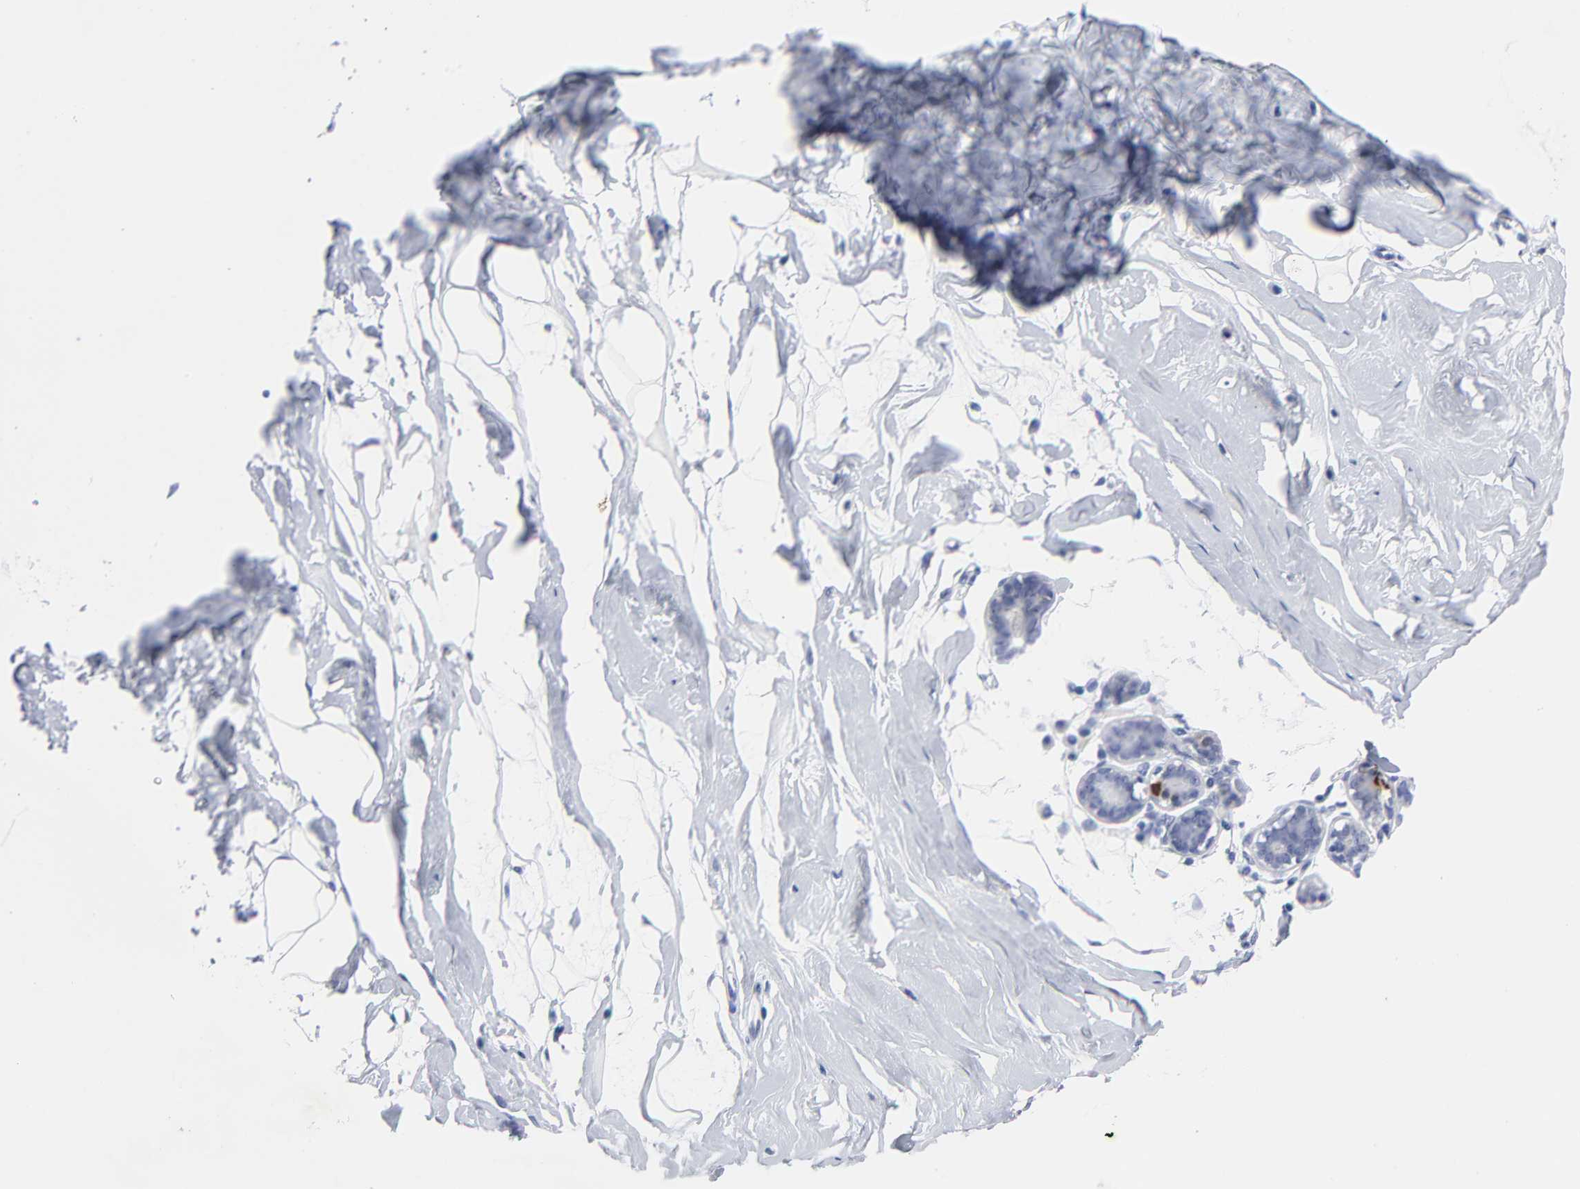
{"staining": {"intensity": "negative", "quantity": "none", "location": "none"}, "tissue": "breast", "cell_type": "Adipocytes", "image_type": "normal", "snomed": [{"axis": "morphology", "description": "Normal tissue, NOS"}, {"axis": "morphology", "description": "Fibrosis, NOS"}, {"axis": "topography", "description": "Breast"}], "caption": "This photomicrograph is of unremarkable breast stained with immunohistochemistry to label a protein in brown with the nuclei are counter-stained blue. There is no expression in adipocytes.", "gene": "CDK1", "patient": {"sex": "female", "age": 39}}